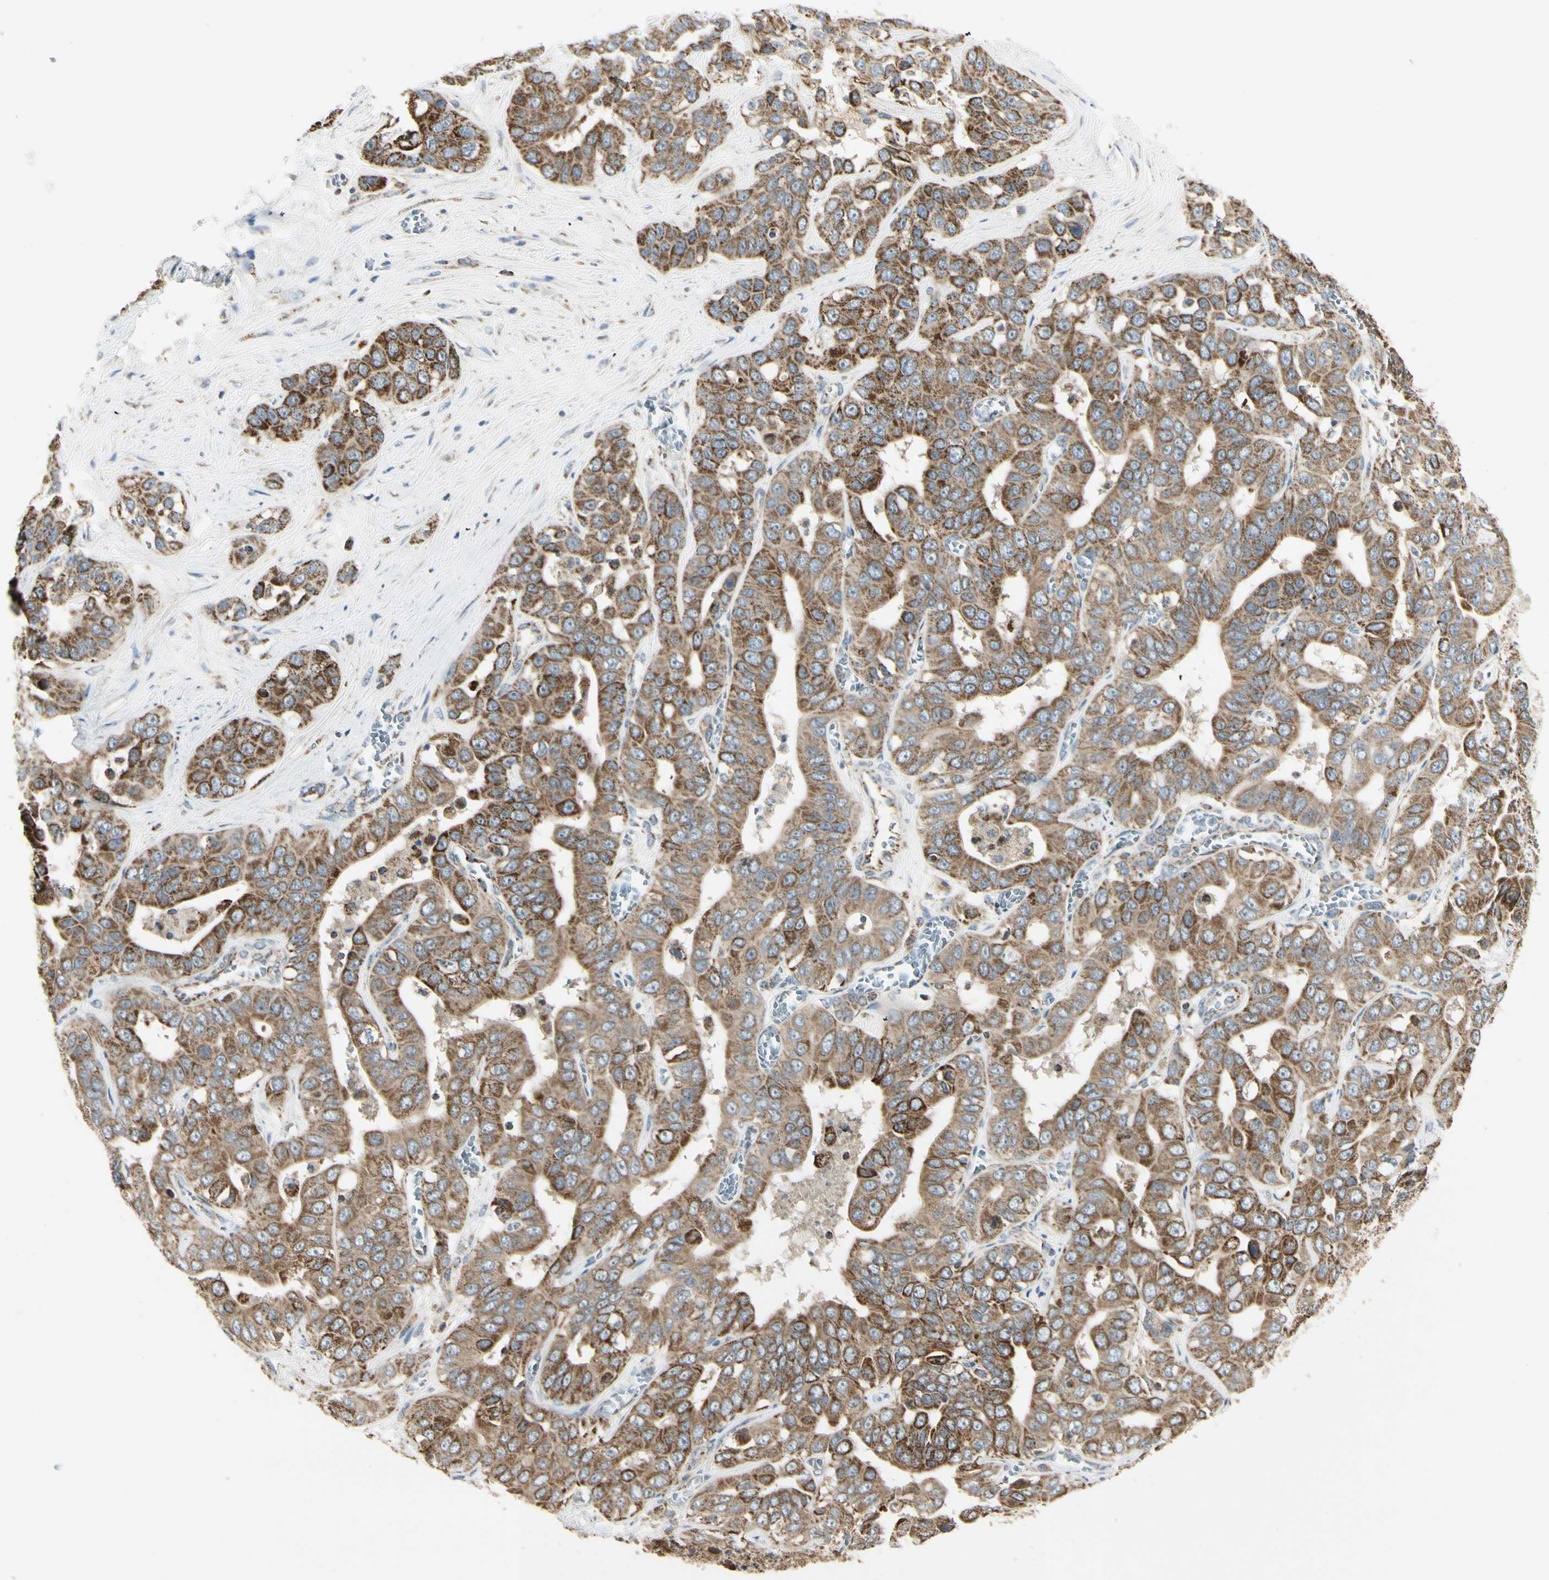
{"staining": {"intensity": "strong", "quantity": ">75%", "location": "cytoplasmic/membranous"}, "tissue": "liver cancer", "cell_type": "Tumor cells", "image_type": "cancer", "snomed": [{"axis": "morphology", "description": "Cholangiocarcinoma"}, {"axis": "topography", "description": "Liver"}], "caption": "Strong cytoplasmic/membranous expression for a protein is present in about >75% of tumor cells of liver cancer using immunohistochemistry.", "gene": "ANKS6", "patient": {"sex": "female", "age": 52}}